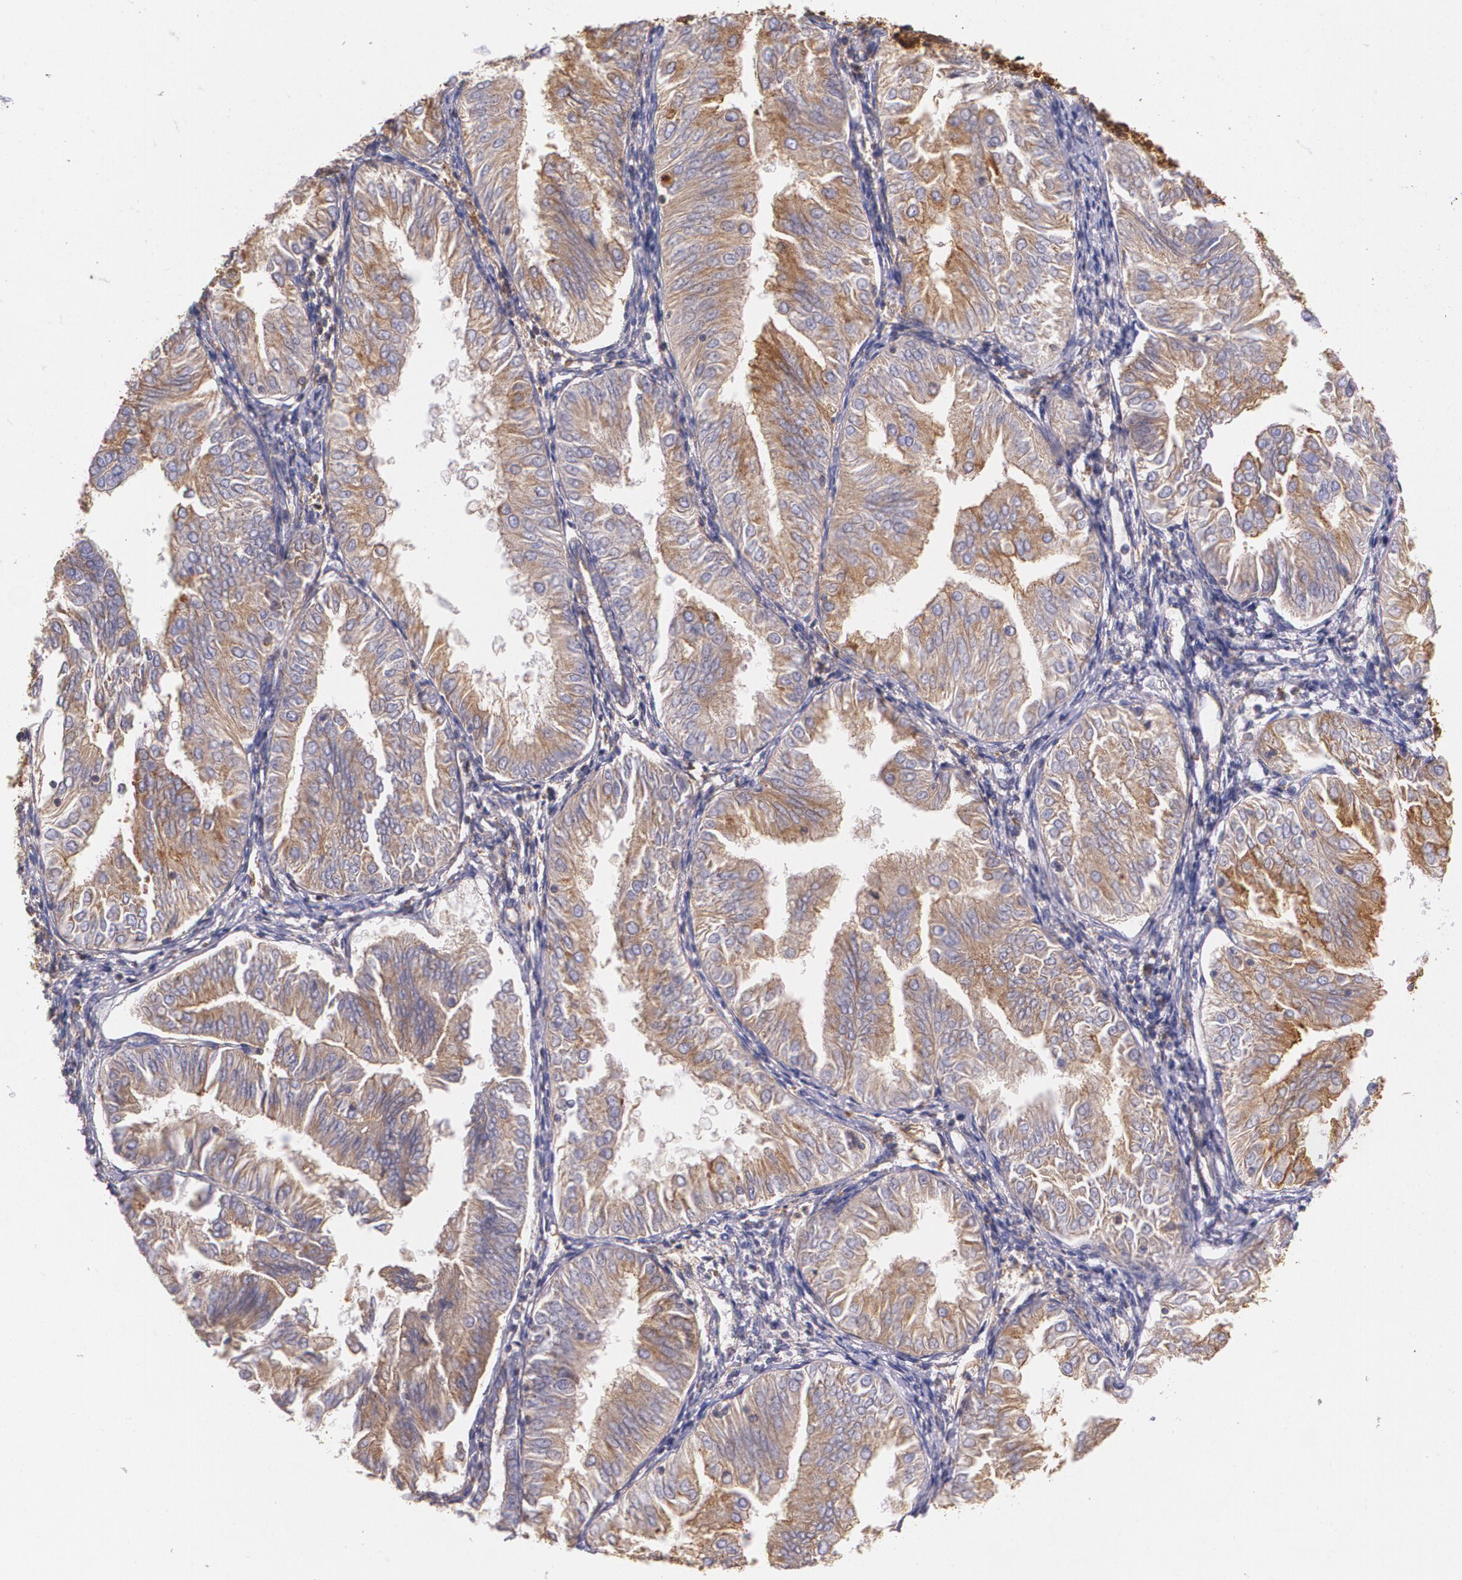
{"staining": {"intensity": "weak", "quantity": "25%-75%", "location": "cytoplasmic/membranous"}, "tissue": "endometrial cancer", "cell_type": "Tumor cells", "image_type": "cancer", "snomed": [{"axis": "morphology", "description": "Adenocarcinoma, NOS"}, {"axis": "topography", "description": "Endometrium"}], "caption": "An immunohistochemistry (IHC) image of tumor tissue is shown. Protein staining in brown labels weak cytoplasmic/membranous positivity in endometrial adenocarcinoma within tumor cells.", "gene": "B2M", "patient": {"sex": "female", "age": 53}}